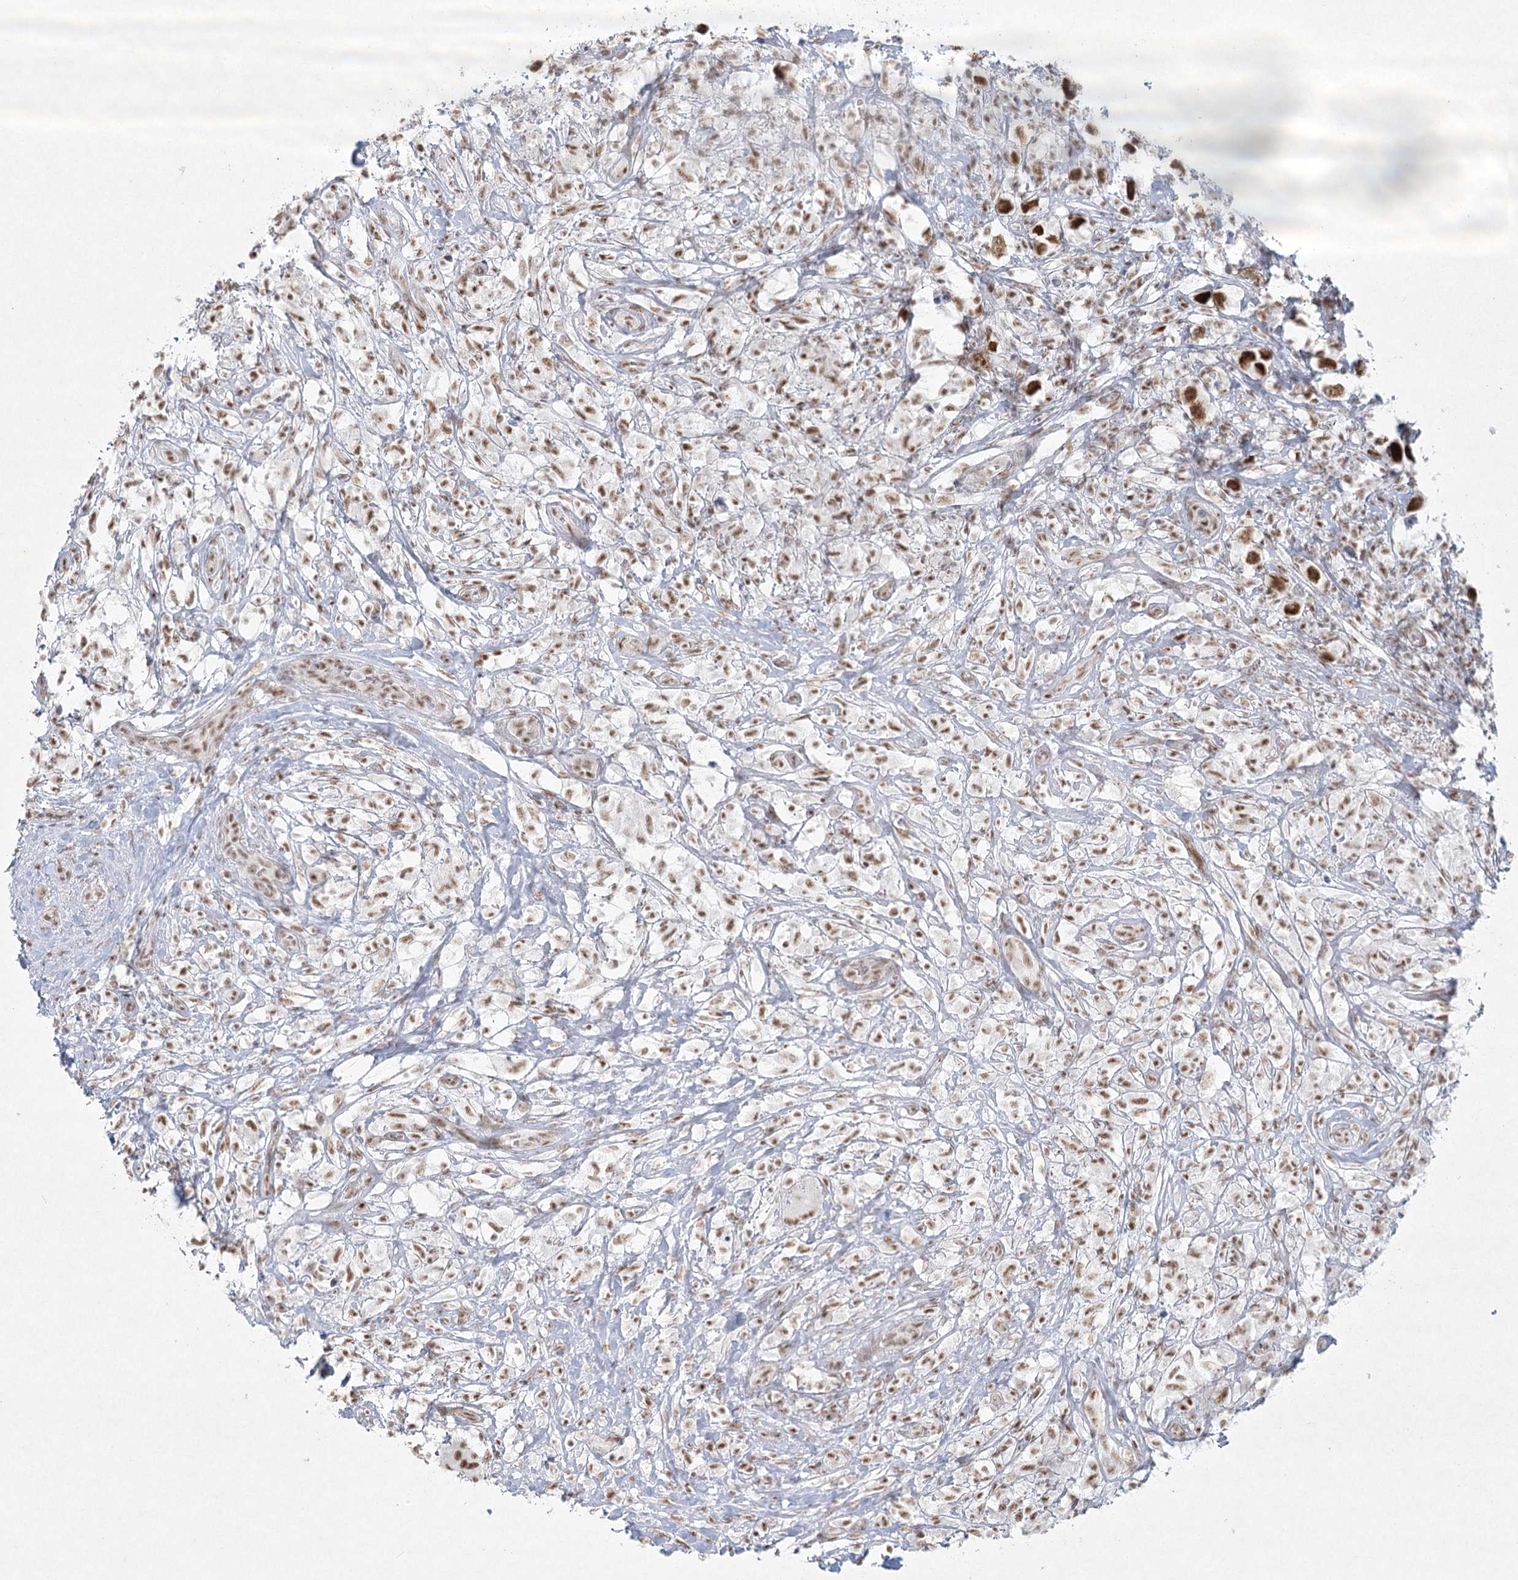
{"staining": {"intensity": "moderate", "quantity": ">75%", "location": "nuclear"}, "tissue": "testis cancer", "cell_type": "Tumor cells", "image_type": "cancer", "snomed": [{"axis": "morphology", "description": "Seminoma, NOS"}, {"axis": "topography", "description": "Testis"}], "caption": "Immunohistochemical staining of testis cancer (seminoma) exhibits moderate nuclear protein positivity in approximately >75% of tumor cells.", "gene": "U2SURP", "patient": {"sex": "male", "age": 49}}